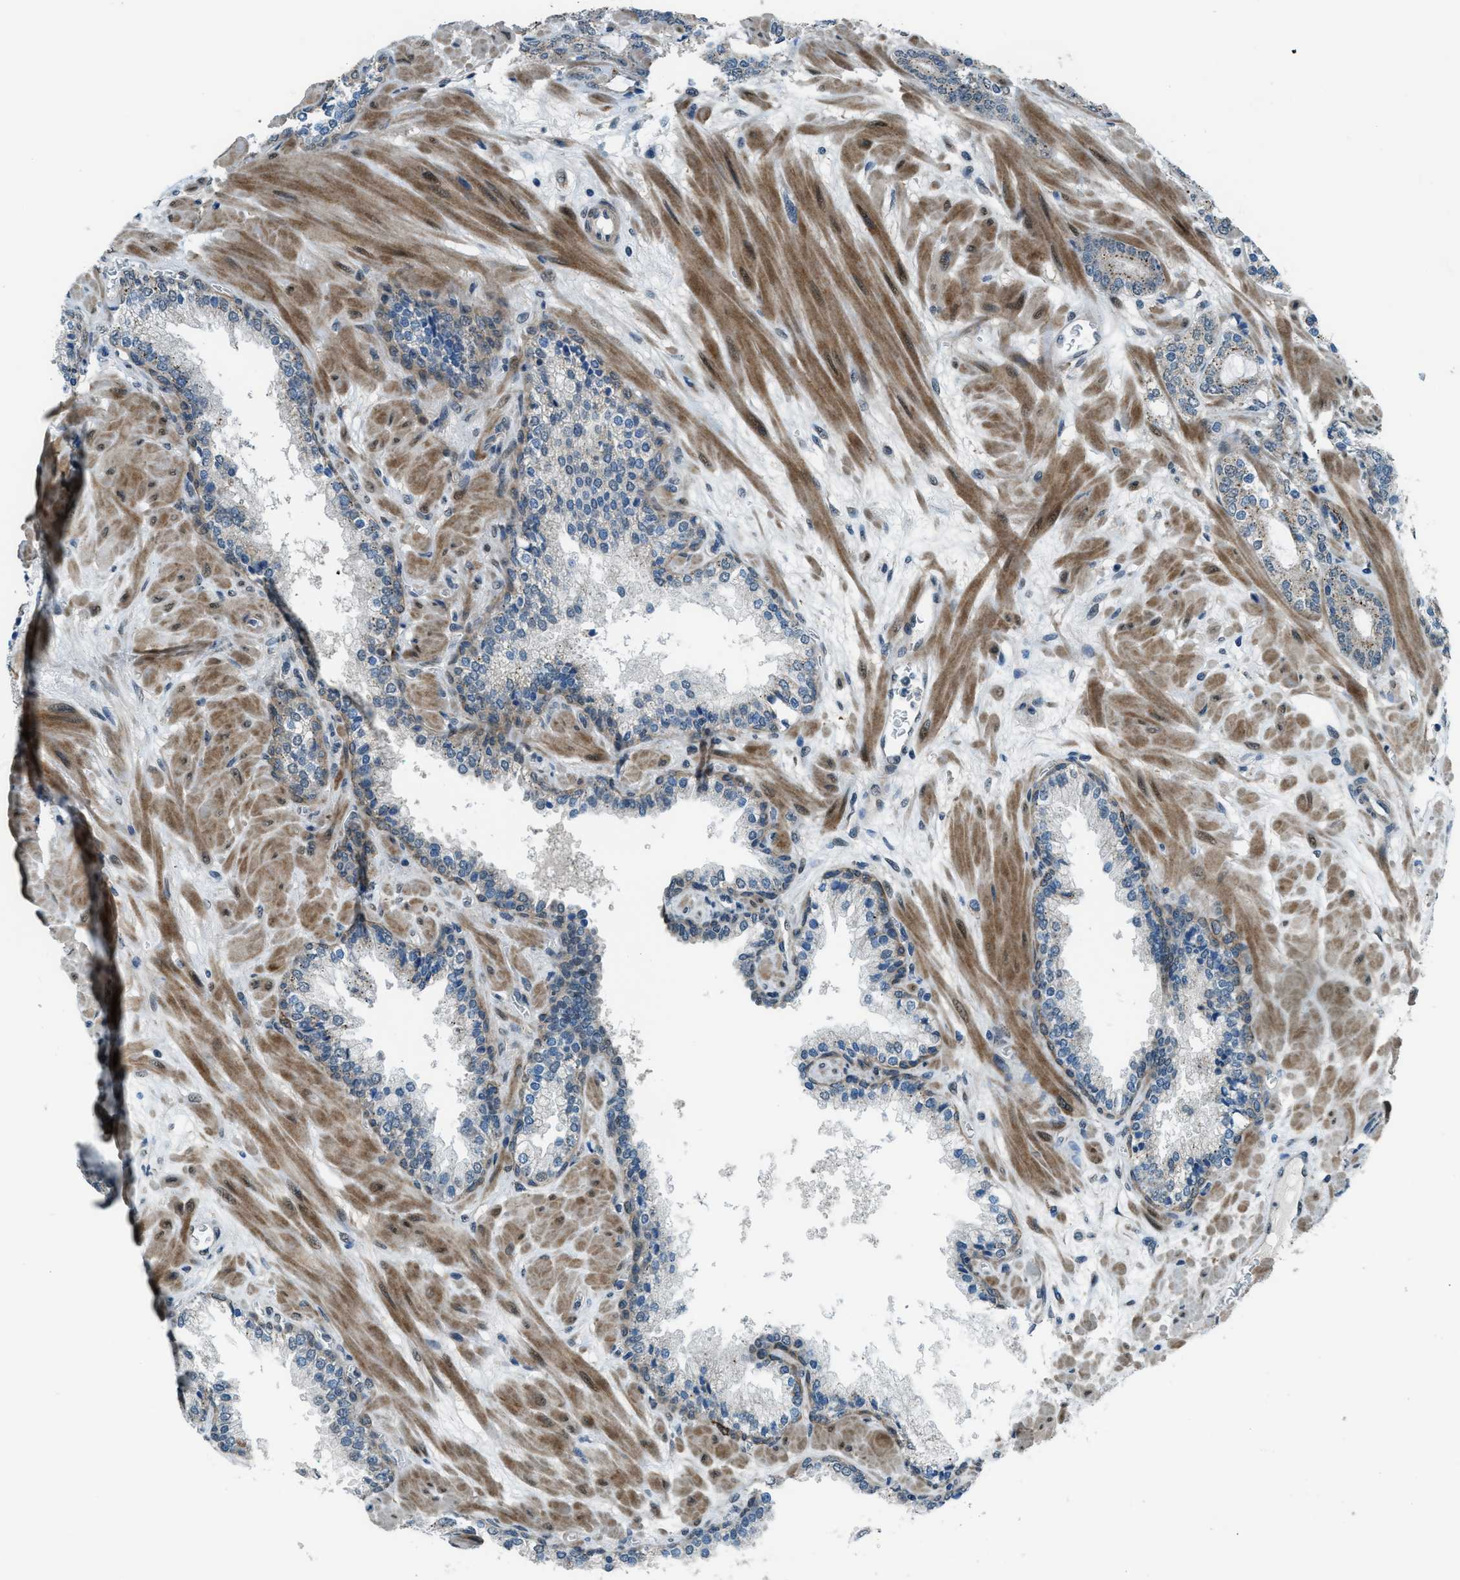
{"staining": {"intensity": "negative", "quantity": "none", "location": "none"}, "tissue": "prostate cancer", "cell_type": "Tumor cells", "image_type": "cancer", "snomed": [{"axis": "morphology", "description": "Adenocarcinoma, Low grade"}, {"axis": "topography", "description": "Prostate"}], "caption": "Tumor cells are negative for brown protein staining in prostate cancer.", "gene": "NPEPL1", "patient": {"sex": "male", "age": 63}}